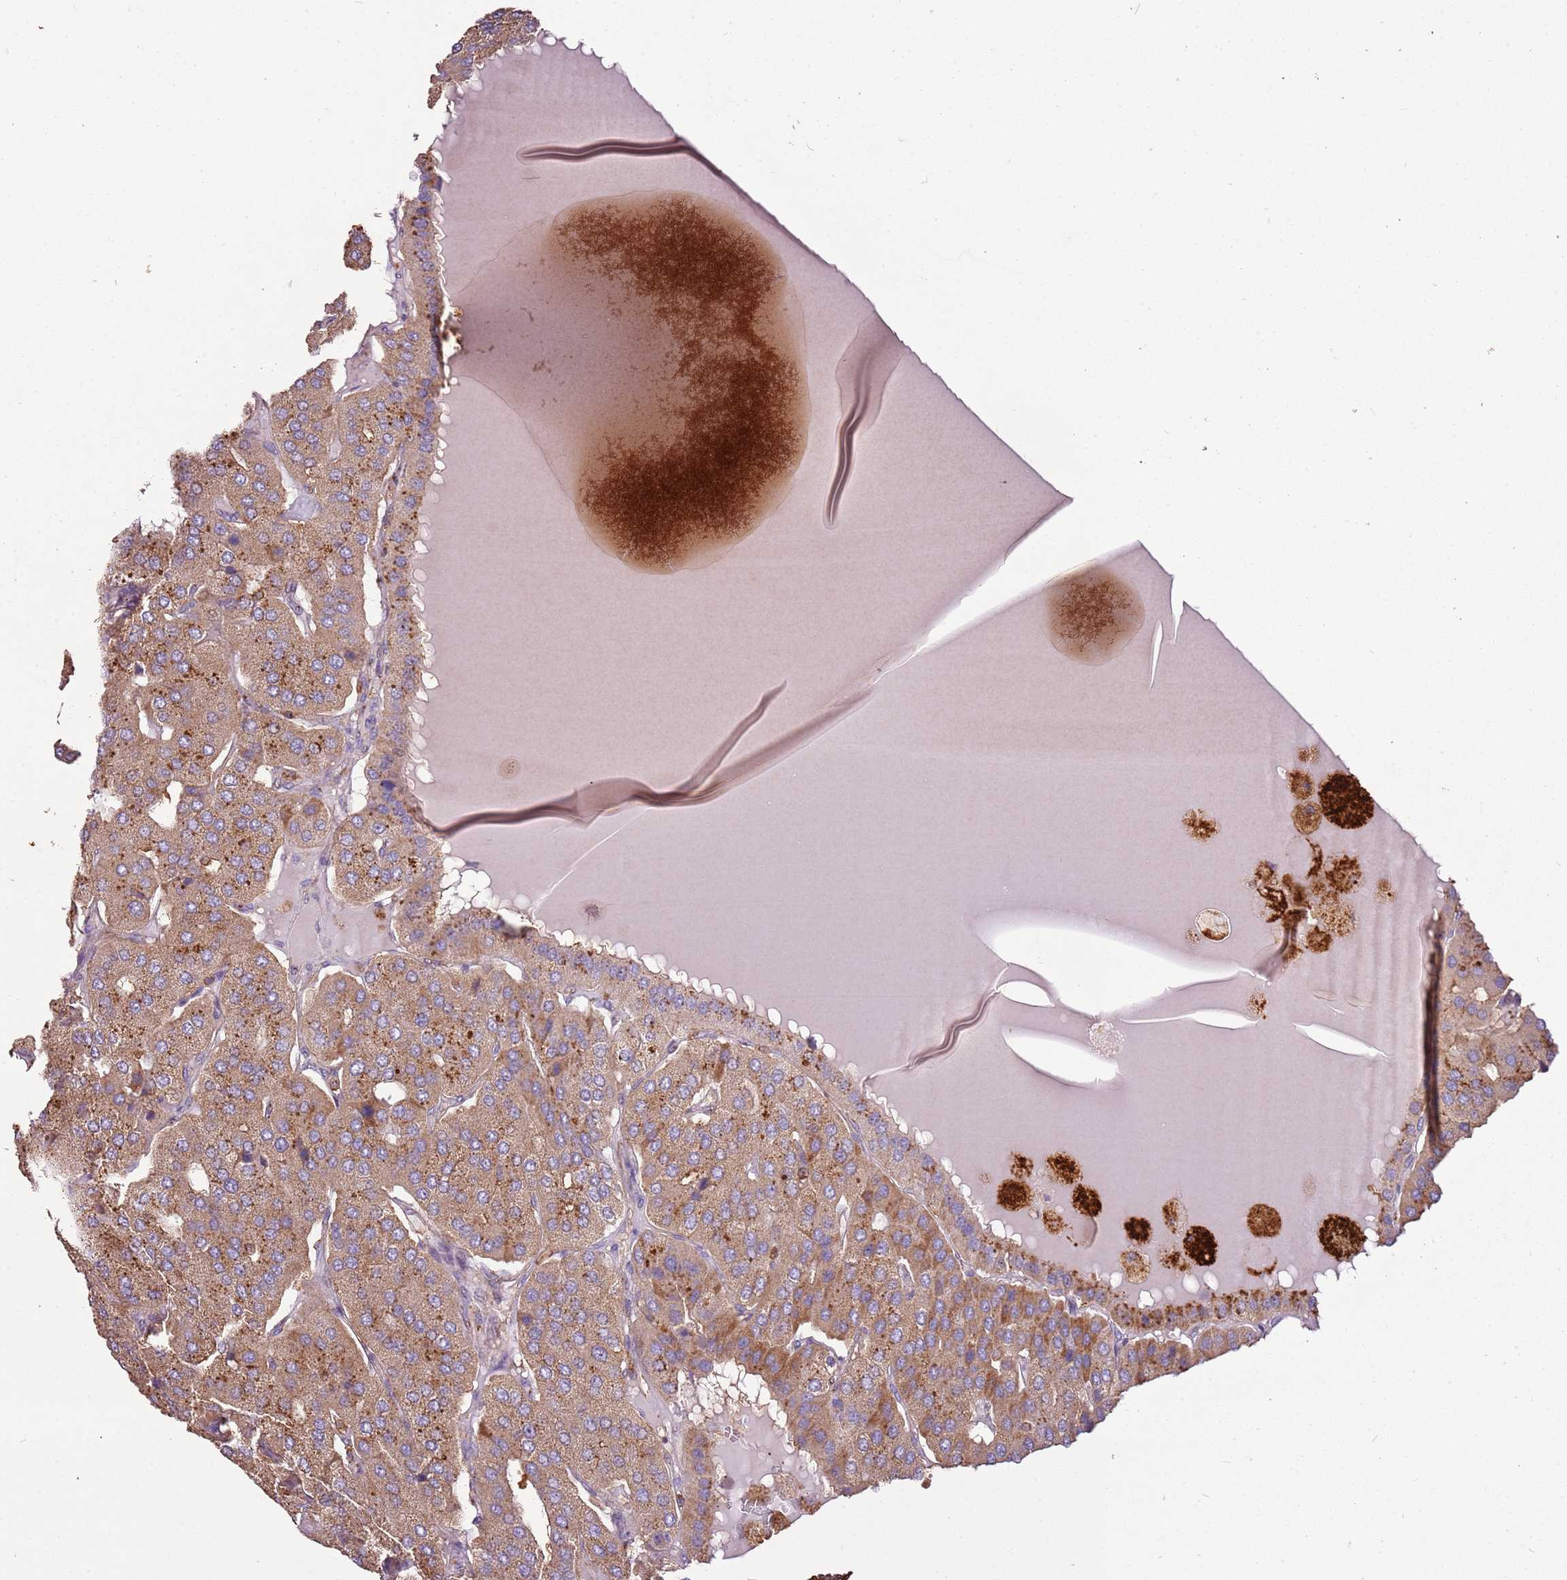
{"staining": {"intensity": "moderate", "quantity": ">75%", "location": "cytoplasmic/membranous"}, "tissue": "parathyroid gland", "cell_type": "Glandular cells", "image_type": "normal", "snomed": [{"axis": "morphology", "description": "Normal tissue, NOS"}, {"axis": "morphology", "description": "Adenoma, NOS"}, {"axis": "topography", "description": "Parathyroid gland"}], "caption": "DAB (3,3'-diaminobenzidine) immunohistochemical staining of normal human parathyroid gland displays moderate cytoplasmic/membranous protein positivity in about >75% of glandular cells.", "gene": "ARL10", "patient": {"sex": "female", "age": 86}}